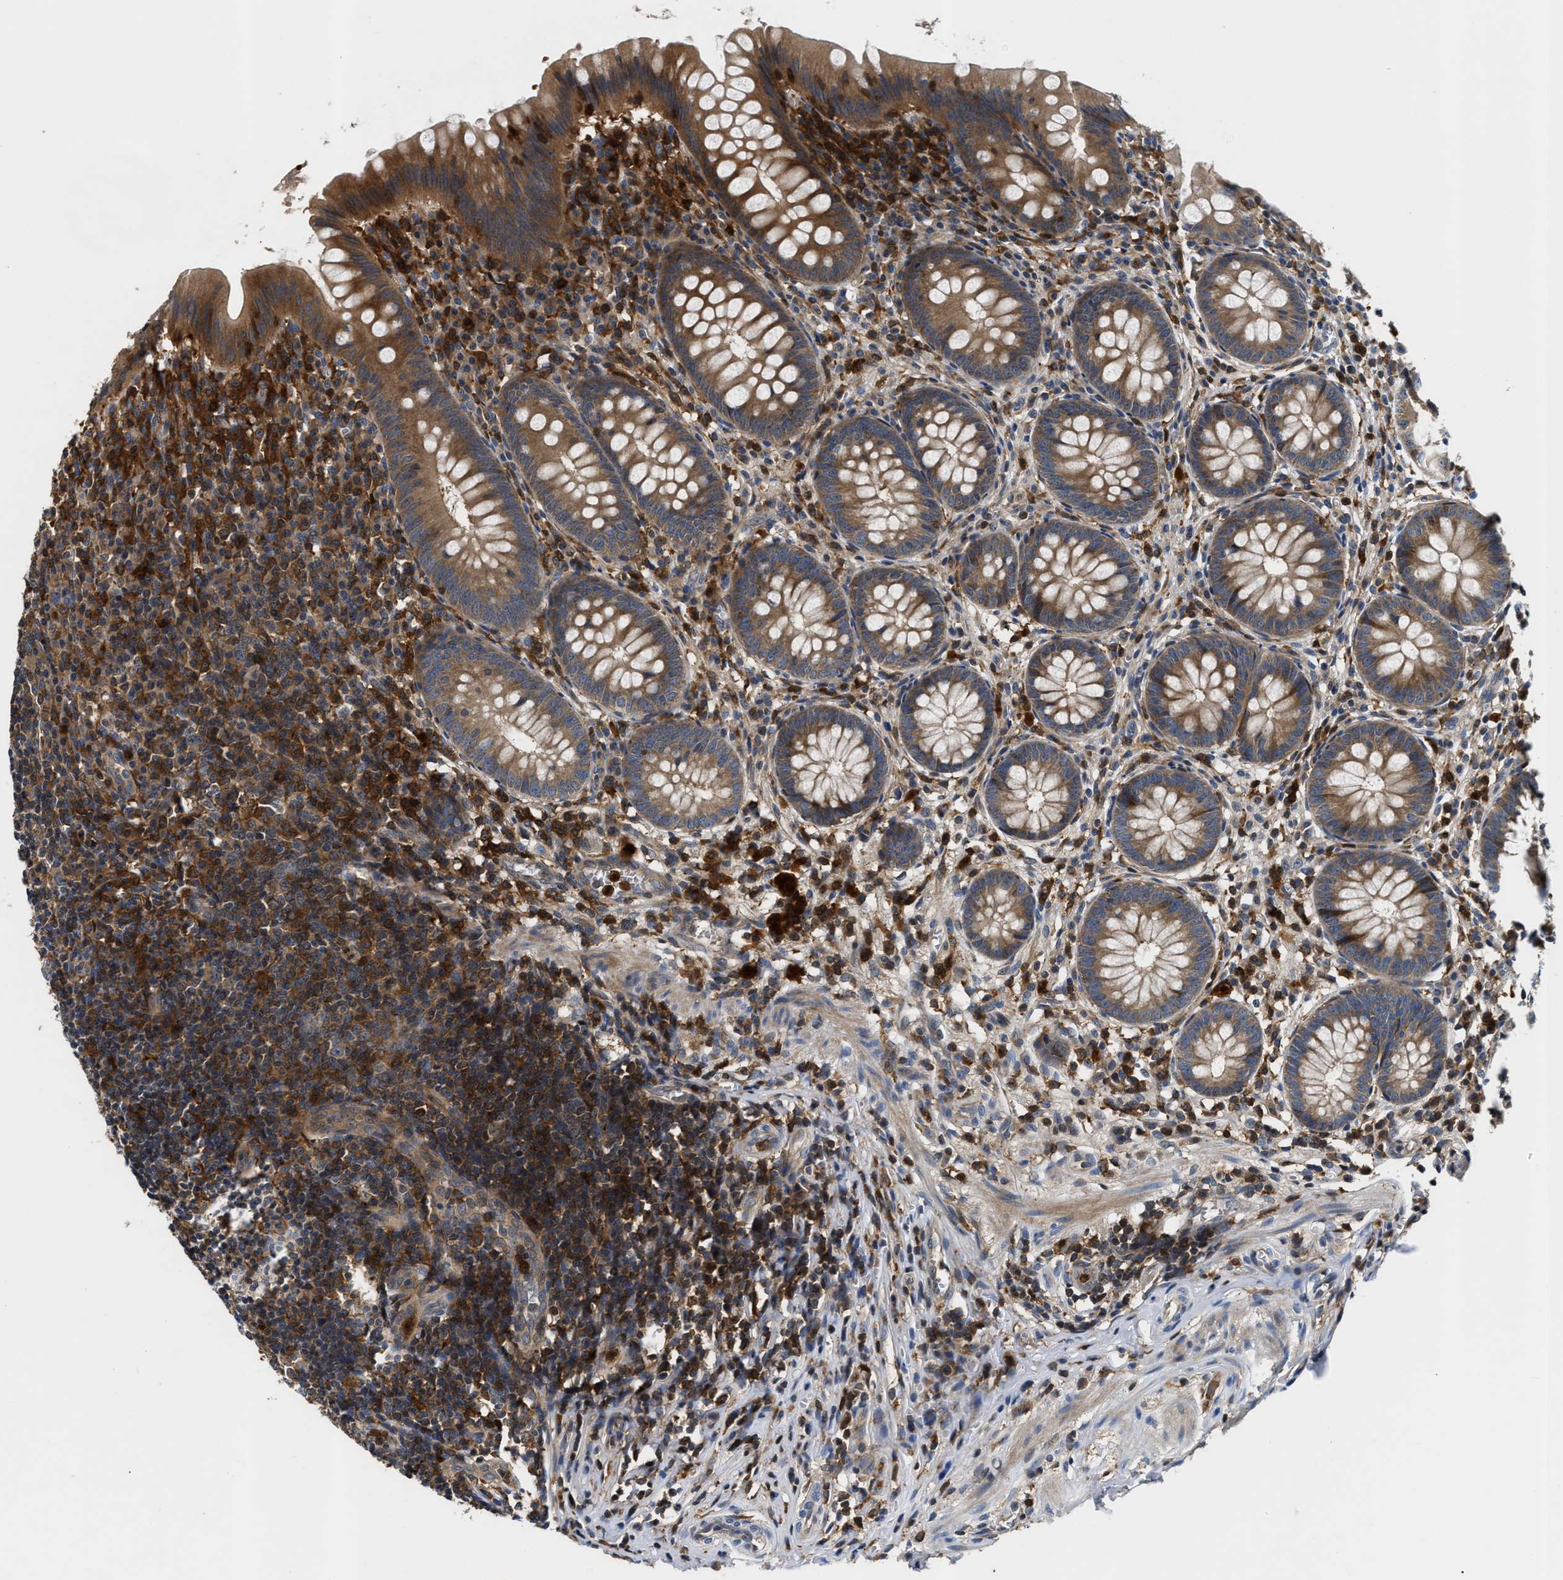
{"staining": {"intensity": "moderate", "quantity": ">75%", "location": "cytoplasmic/membranous"}, "tissue": "appendix", "cell_type": "Glandular cells", "image_type": "normal", "snomed": [{"axis": "morphology", "description": "Normal tissue, NOS"}, {"axis": "topography", "description": "Appendix"}], "caption": "A brown stain shows moderate cytoplasmic/membranous staining of a protein in glandular cells of unremarkable human appendix. The staining was performed using DAB (3,3'-diaminobenzidine), with brown indicating positive protein expression. Nuclei are stained blue with hematoxylin.", "gene": "OSTF1", "patient": {"sex": "male", "age": 56}}